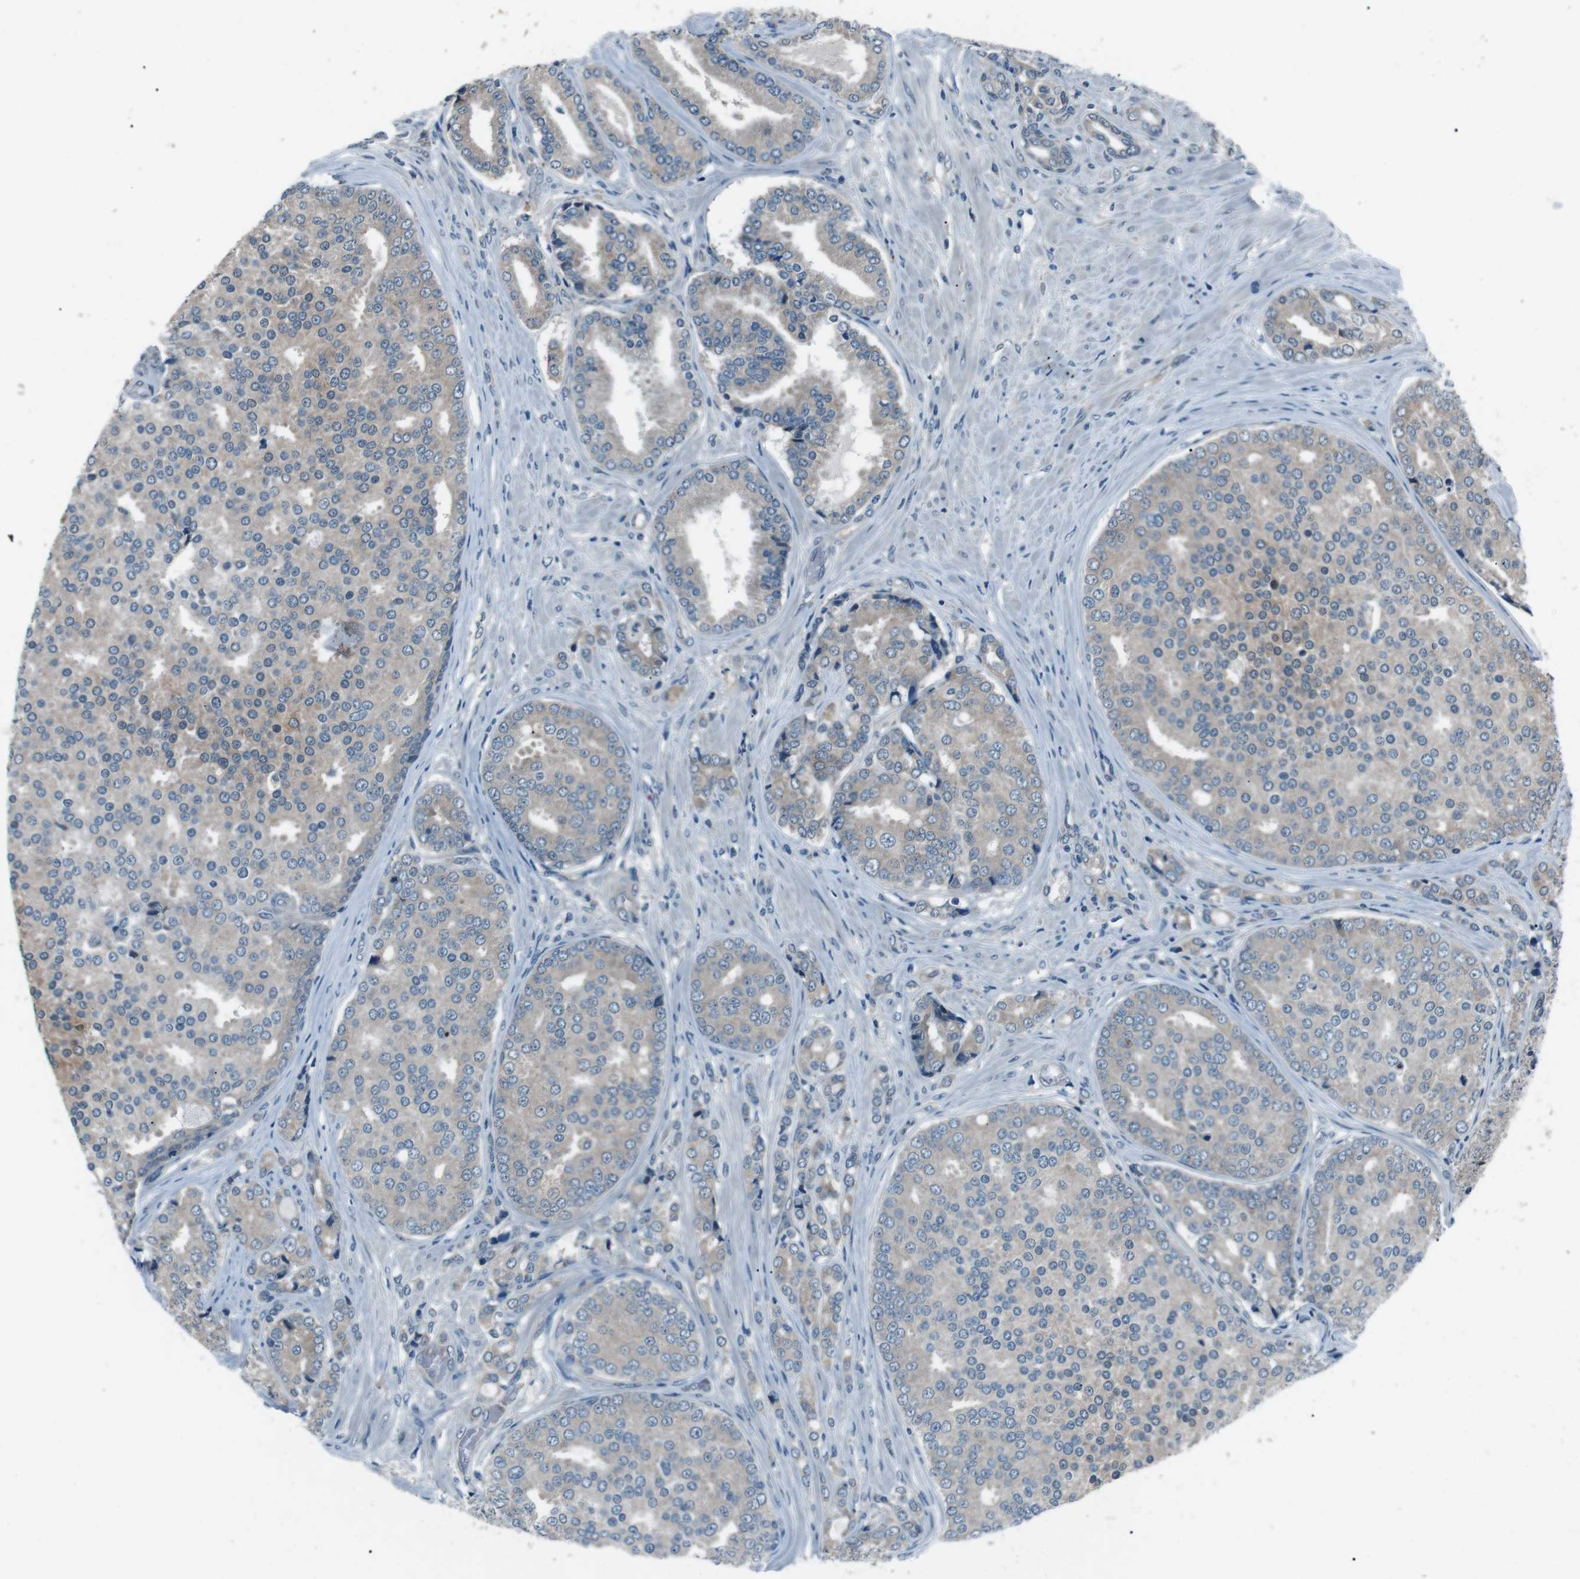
{"staining": {"intensity": "negative", "quantity": "none", "location": "none"}, "tissue": "prostate cancer", "cell_type": "Tumor cells", "image_type": "cancer", "snomed": [{"axis": "morphology", "description": "Adenocarcinoma, High grade"}, {"axis": "topography", "description": "Prostate"}], "caption": "Immunohistochemistry micrograph of neoplastic tissue: prostate adenocarcinoma (high-grade) stained with DAB displays no significant protein positivity in tumor cells.", "gene": "LRIG2", "patient": {"sex": "male", "age": 50}}